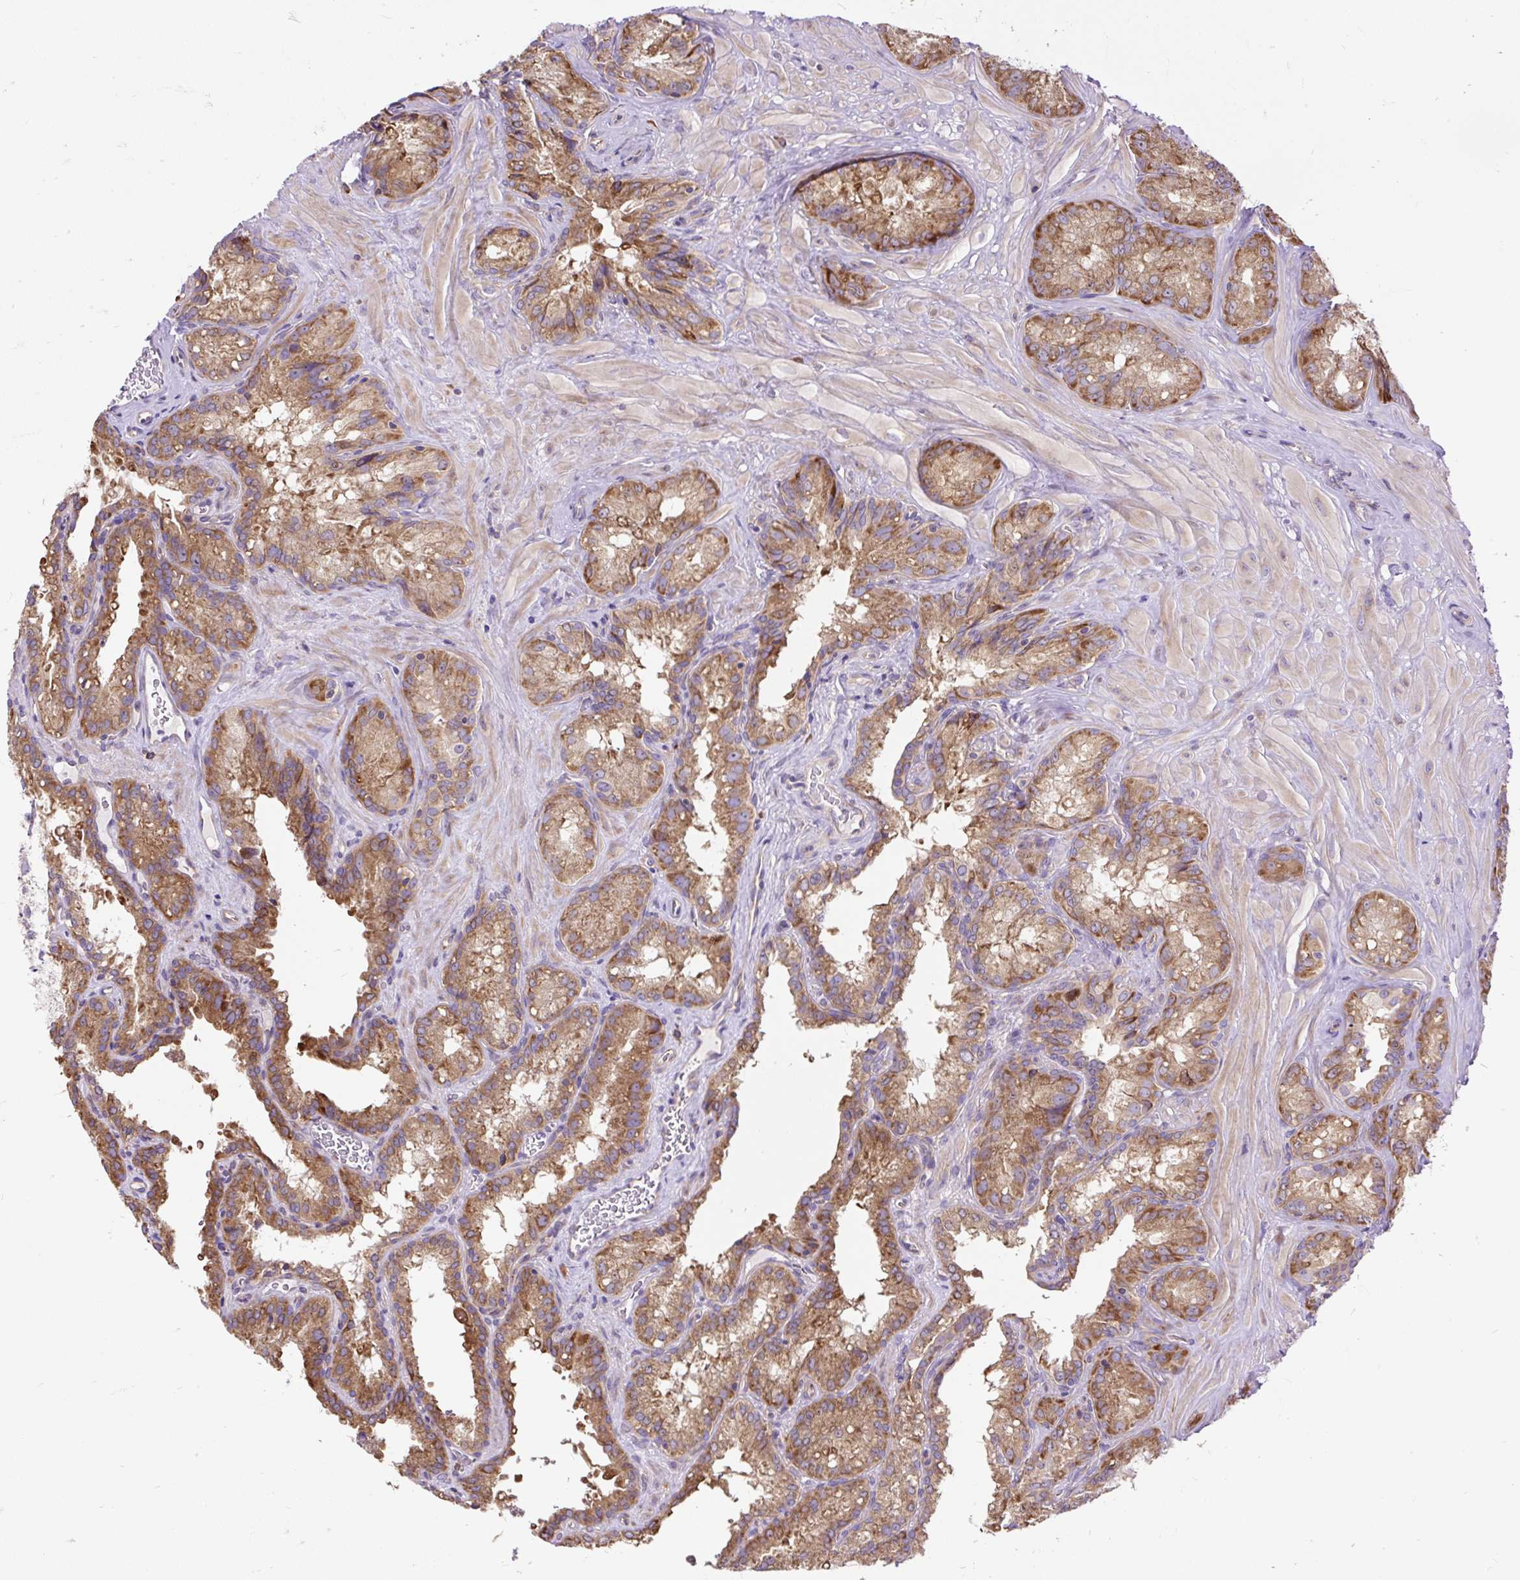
{"staining": {"intensity": "moderate", "quantity": ">75%", "location": "cytoplasmic/membranous"}, "tissue": "seminal vesicle", "cell_type": "Glandular cells", "image_type": "normal", "snomed": [{"axis": "morphology", "description": "Normal tissue, NOS"}, {"axis": "topography", "description": "Seminal veicle"}], "caption": "Human seminal vesicle stained with a brown dye exhibits moderate cytoplasmic/membranous positive positivity in approximately >75% of glandular cells.", "gene": "RPS5", "patient": {"sex": "male", "age": 47}}